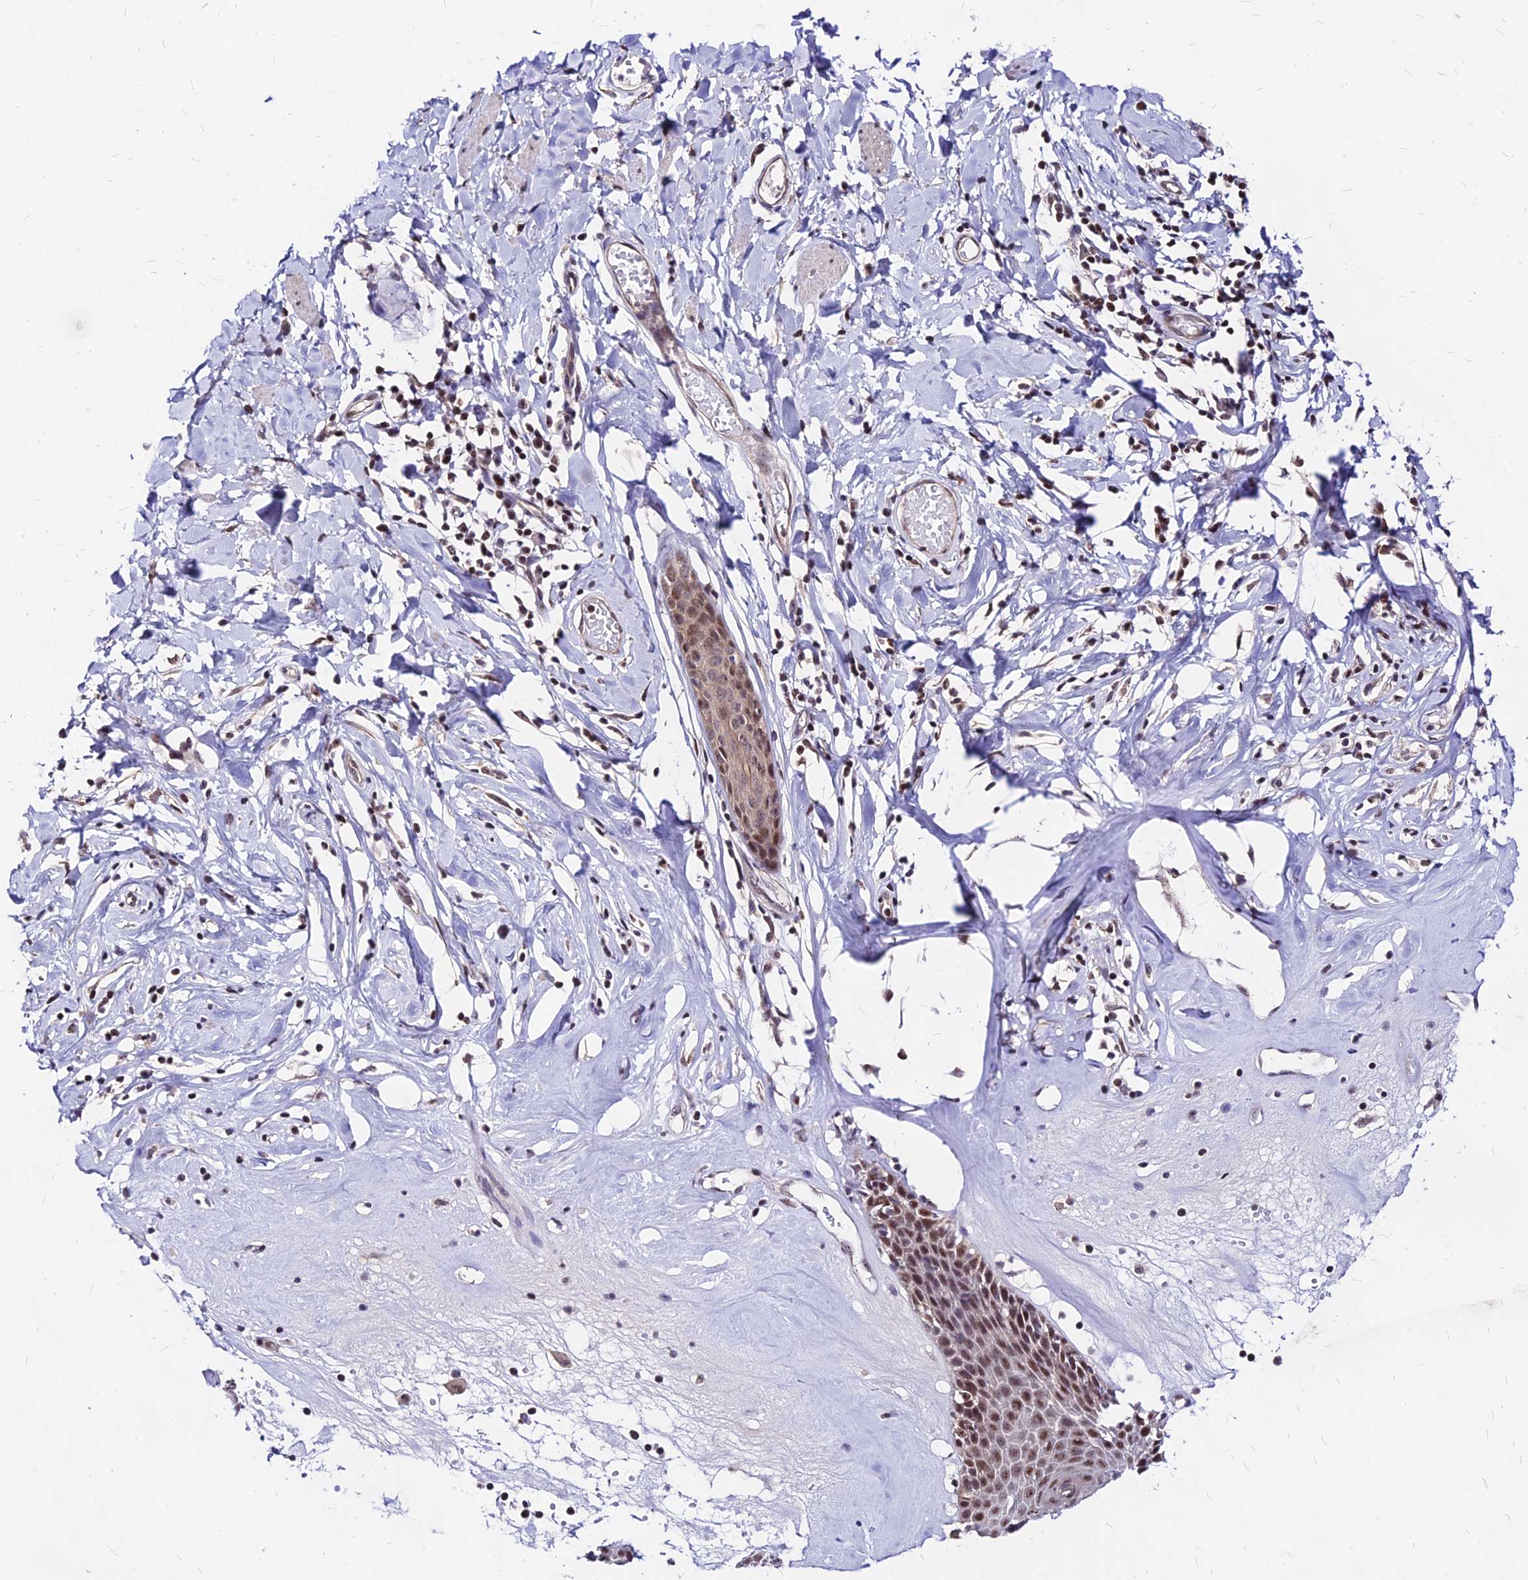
{"staining": {"intensity": "moderate", "quantity": ">75%", "location": "nuclear"}, "tissue": "skin", "cell_type": "Epidermal cells", "image_type": "normal", "snomed": [{"axis": "morphology", "description": "Normal tissue, NOS"}, {"axis": "morphology", "description": "Inflammation, NOS"}, {"axis": "topography", "description": "Vulva"}], "caption": "Epidermal cells show medium levels of moderate nuclear positivity in about >75% of cells in normal skin.", "gene": "DDX55", "patient": {"sex": "female", "age": 84}}